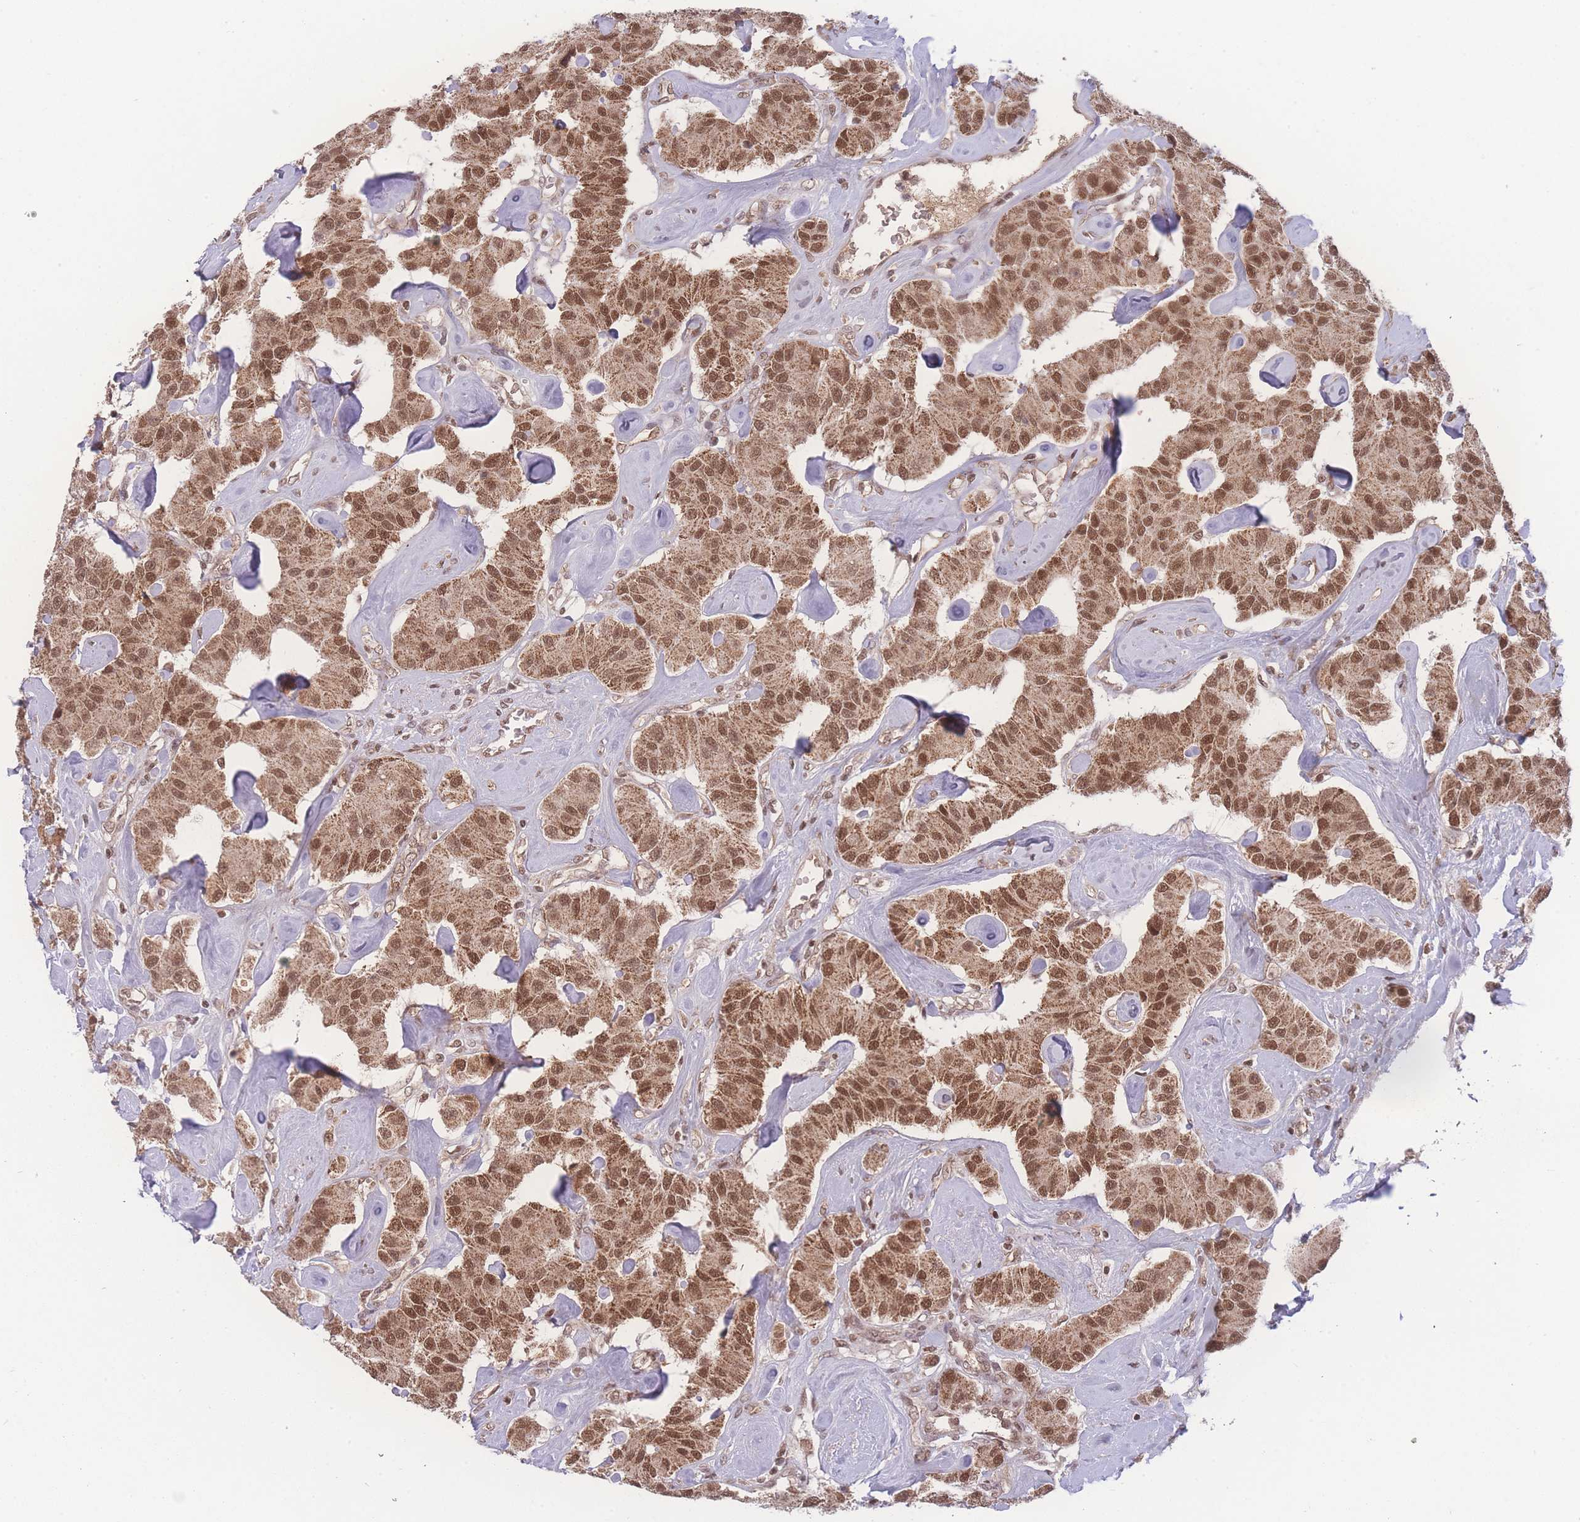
{"staining": {"intensity": "moderate", "quantity": ">75%", "location": "cytoplasmic/membranous,nuclear"}, "tissue": "carcinoid", "cell_type": "Tumor cells", "image_type": "cancer", "snomed": [{"axis": "morphology", "description": "Carcinoid, malignant, NOS"}, {"axis": "topography", "description": "Pancreas"}], "caption": "This histopathology image shows immunohistochemistry staining of malignant carcinoid, with medium moderate cytoplasmic/membranous and nuclear staining in about >75% of tumor cells.", "gene": "RAVER1", "patient": {"sex": "male", "age": 41}}